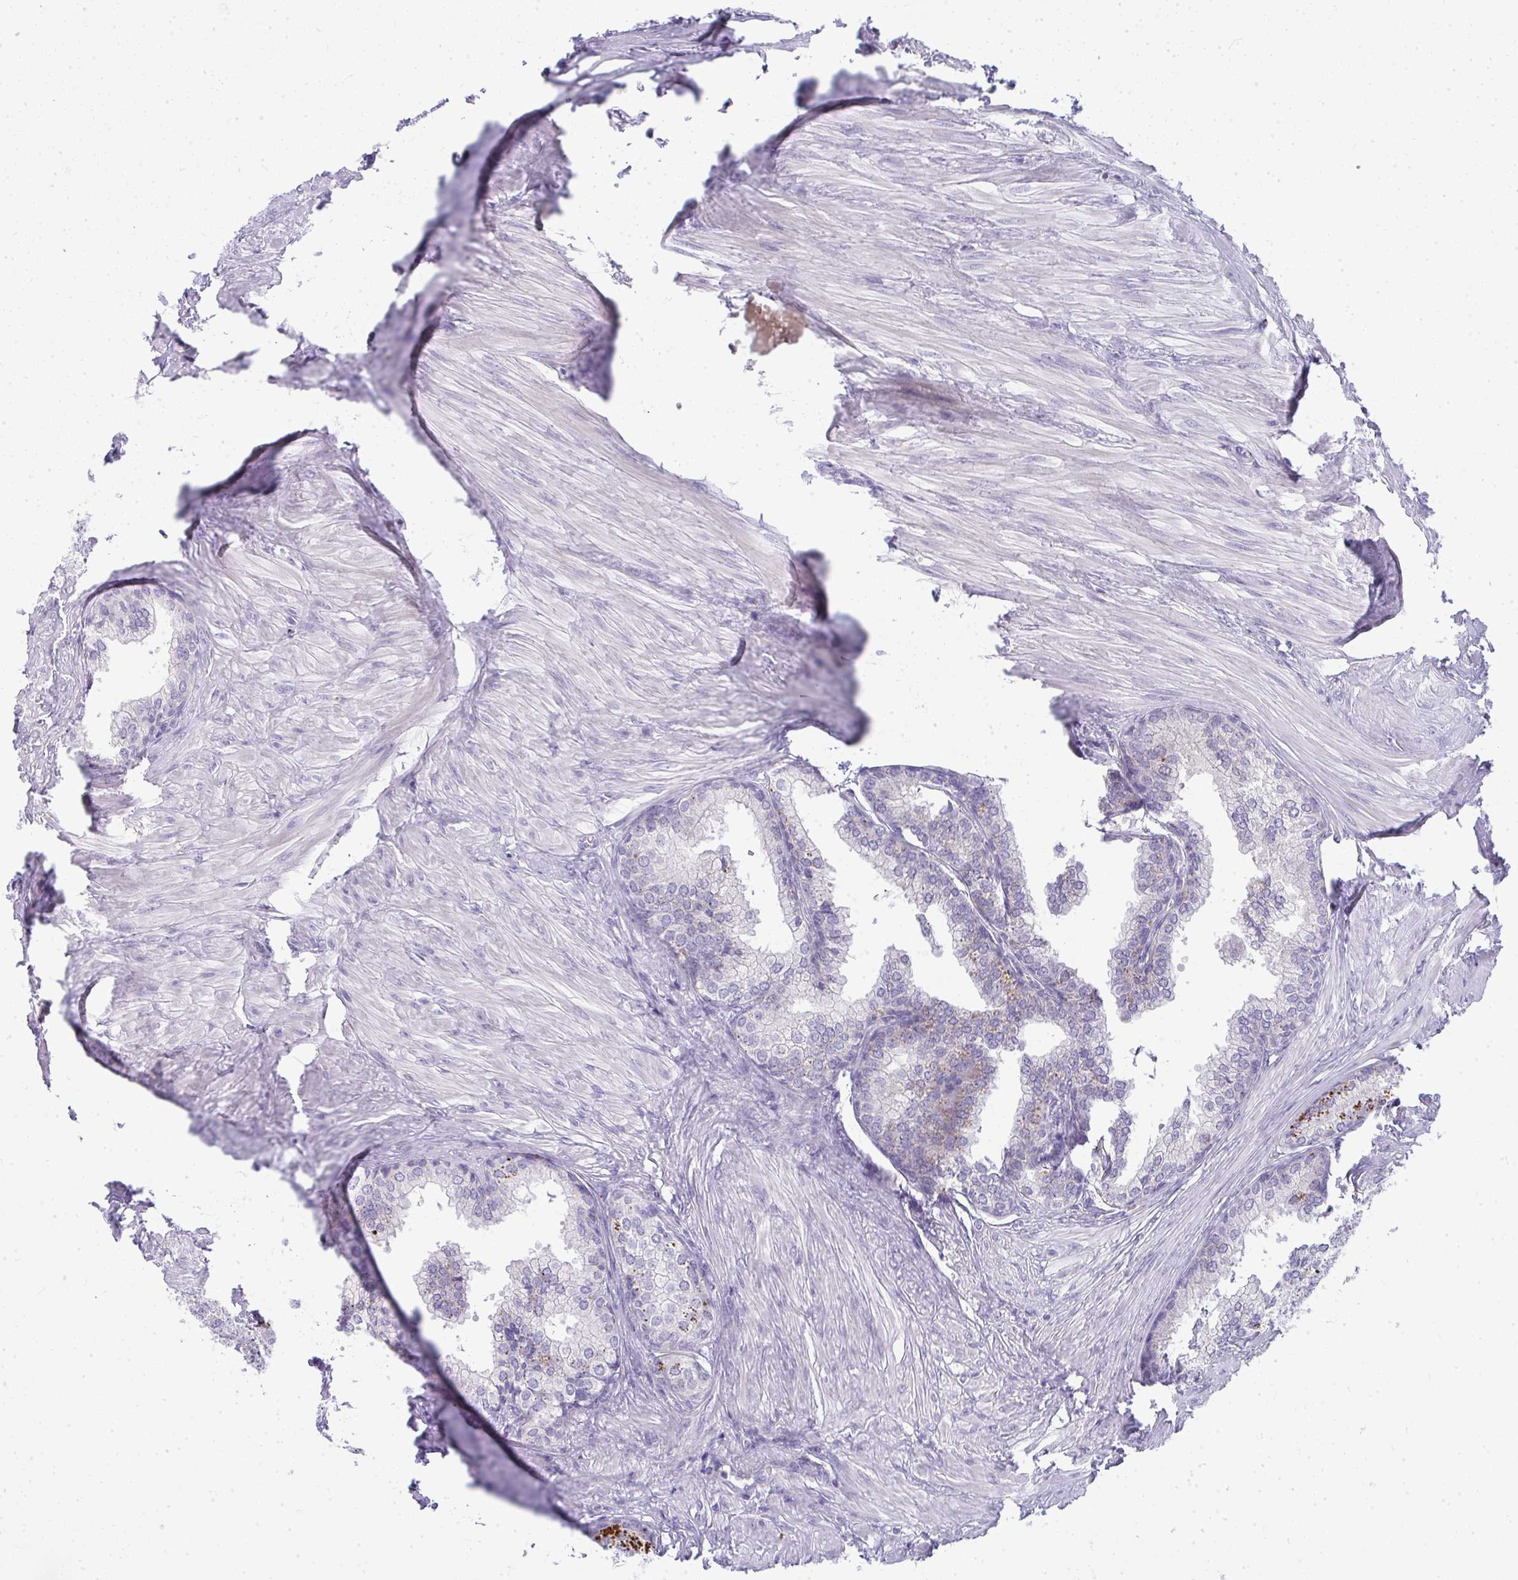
{"staining": {"intensity": "weak", "quantity": "<25%", "location": "cytoplasmic/membranous"}, "tissue": "prostate", "cell_type": "Glandular cells", "image_type": "normal", "snomed": [{"axis": "morphology", "description": "Normal tissue, NOS"}, {"axis": "topography", "description": "Prostate"}, {"axis": "topography", "description": "Peripheral nerve tissue"}], "caption": "Immunohistochemistry micrograph of normal human prostate stained for a protein (brown), which reveals no expression in glandular cells. Nuclei are stained in blue.", "gene": "VPS4B", "patient": {"sex": "male", "age": 55}}